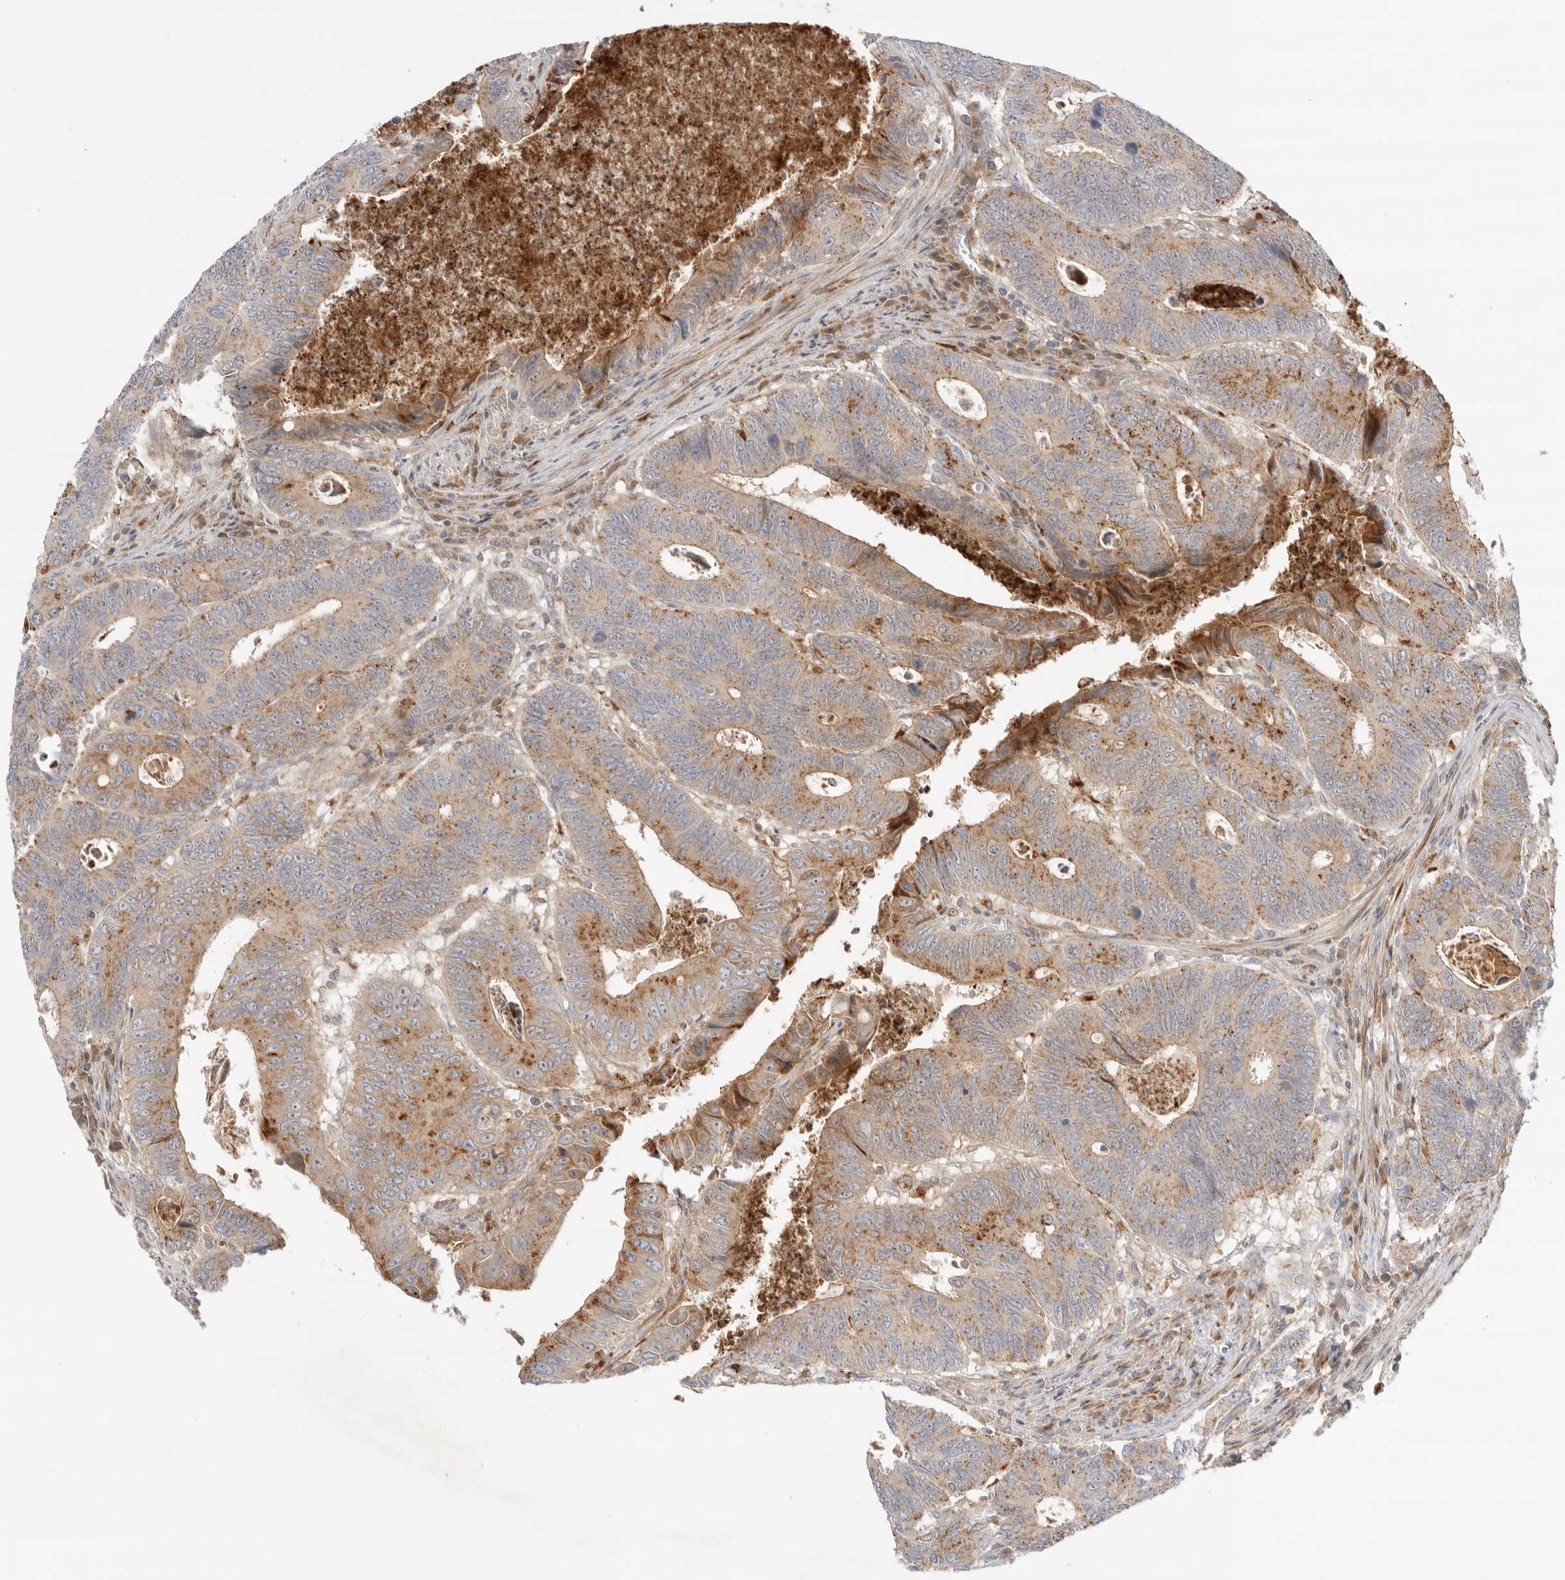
{"staining": {"intensity": "weak", "quantity": ">75%", "location": "cytoplasmic/membranous"}, "tissue": "colorectal cancer", "cell_type": "Tumor cells", "image_type": "cancer", "snomed": [{"axis": "morphology", "description": "Adenocarcinoma, NOS"}, {"axis": "topography", "description": "Colon"}], "caption": "An image of human adenocarcinoma (colorectal) stained for a protein shows weak cytoplasmic/membranous brown staining in tumor cells.", "gene": "GNE", "patient": {"sex": "male", "age": 72}}